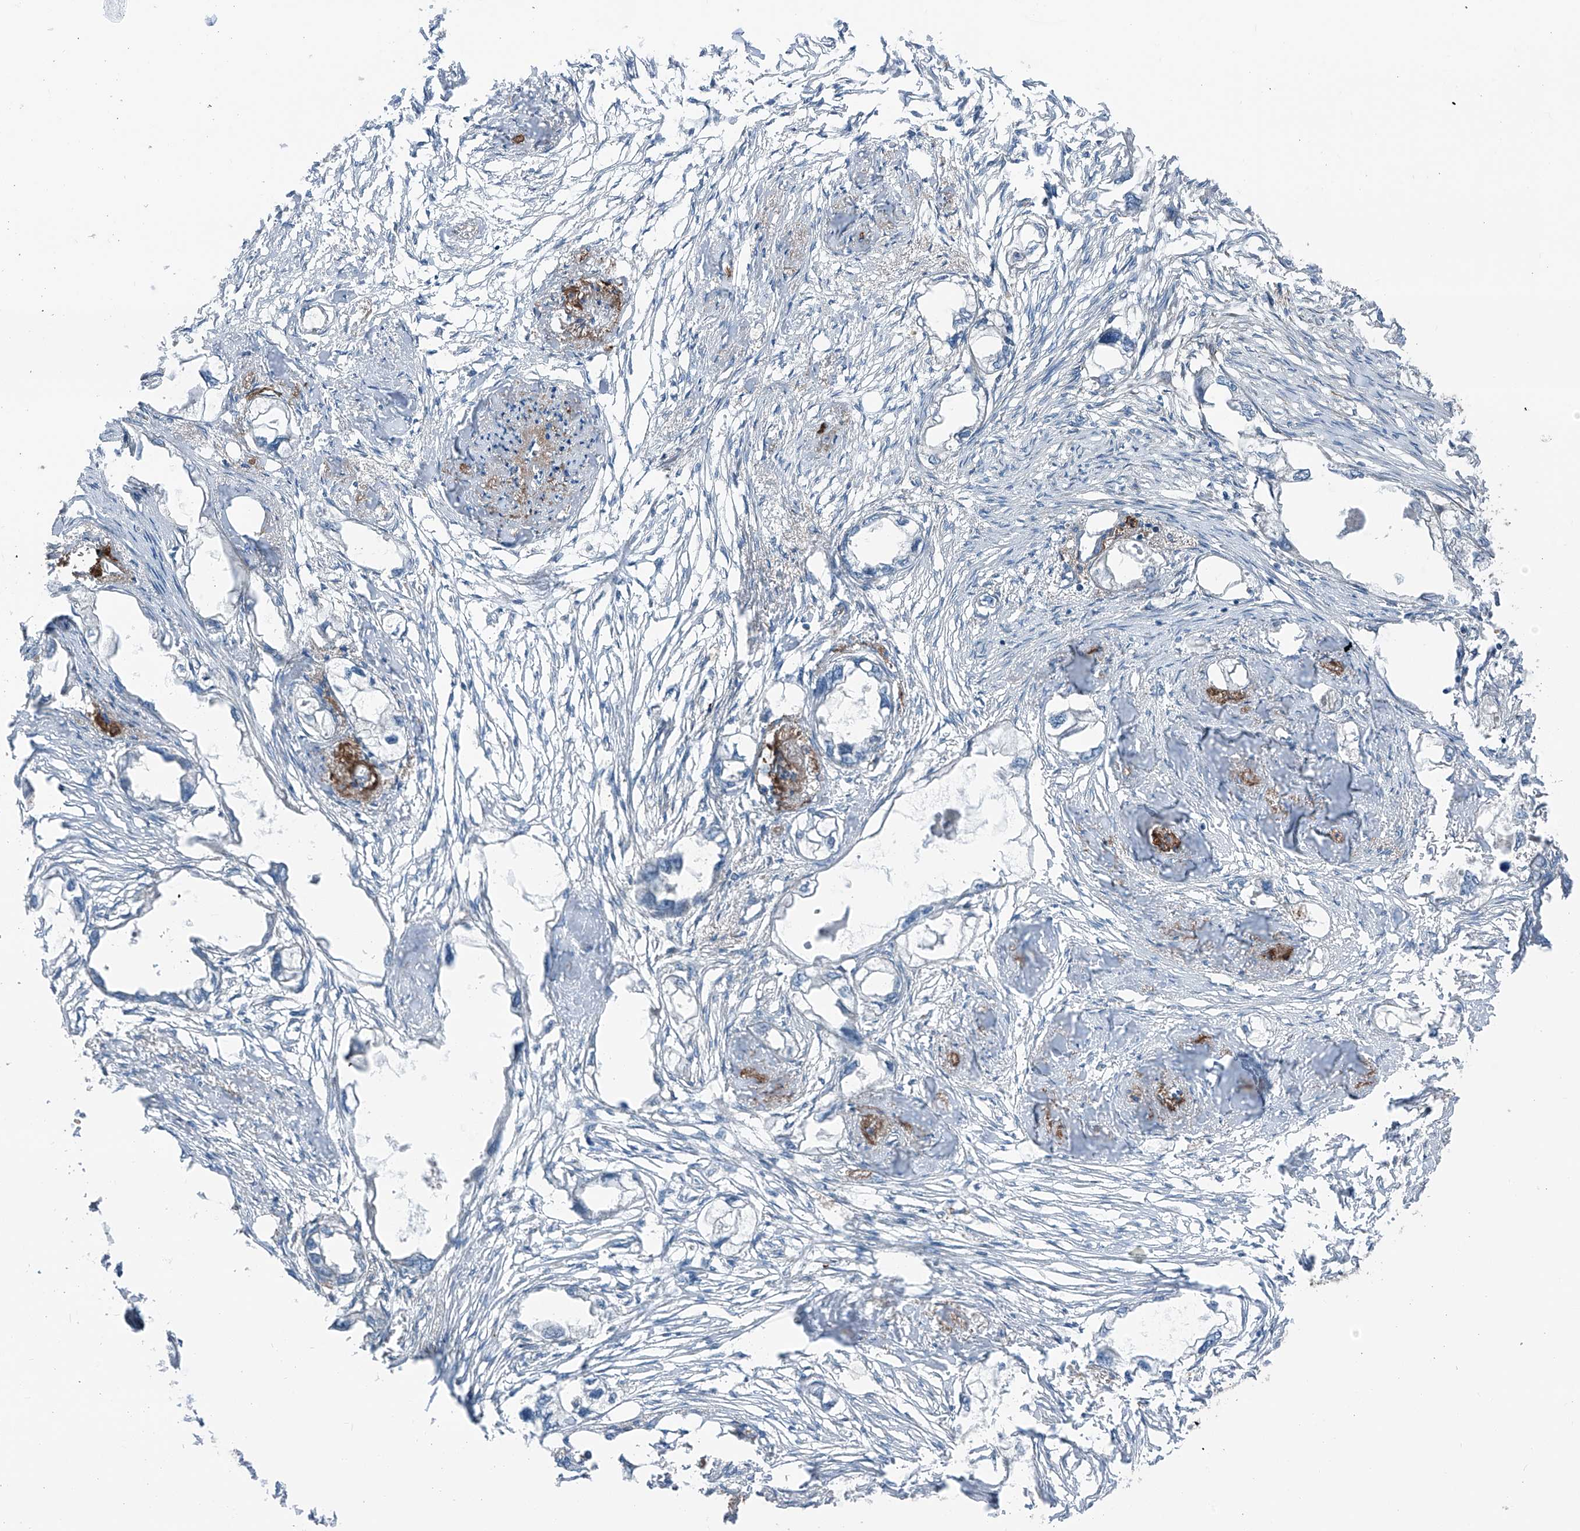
{"staining": {"intensity": "negative", "quantity": "none", "location": "none"}, "tissue": "endometrial cancer", "cell_type": "Tumor cells", "image_type": "cancer", "snomed": [{"axis": "morphology", "description": "Adenocarcinoma, NOS"}, {"axis": "morphology", "description": "Adenocarcinoma, metastatic, NOS"}, {"axis": "topography", "description": "Adipose tissue"}, {"axis": "topography", "description": "Endometrium"}], "caption": "The micrograph shows no significant staining in tumor cells of metastatic adenocarcinoma (endometrial). Brightfield microscopy of immunohistochemistry (IHC) stained with DAB (brown) and hematoxylin (blue), captured at high magnification.", "gene": "HSPB11", "patient": {"sex": "female", "age": 67}}